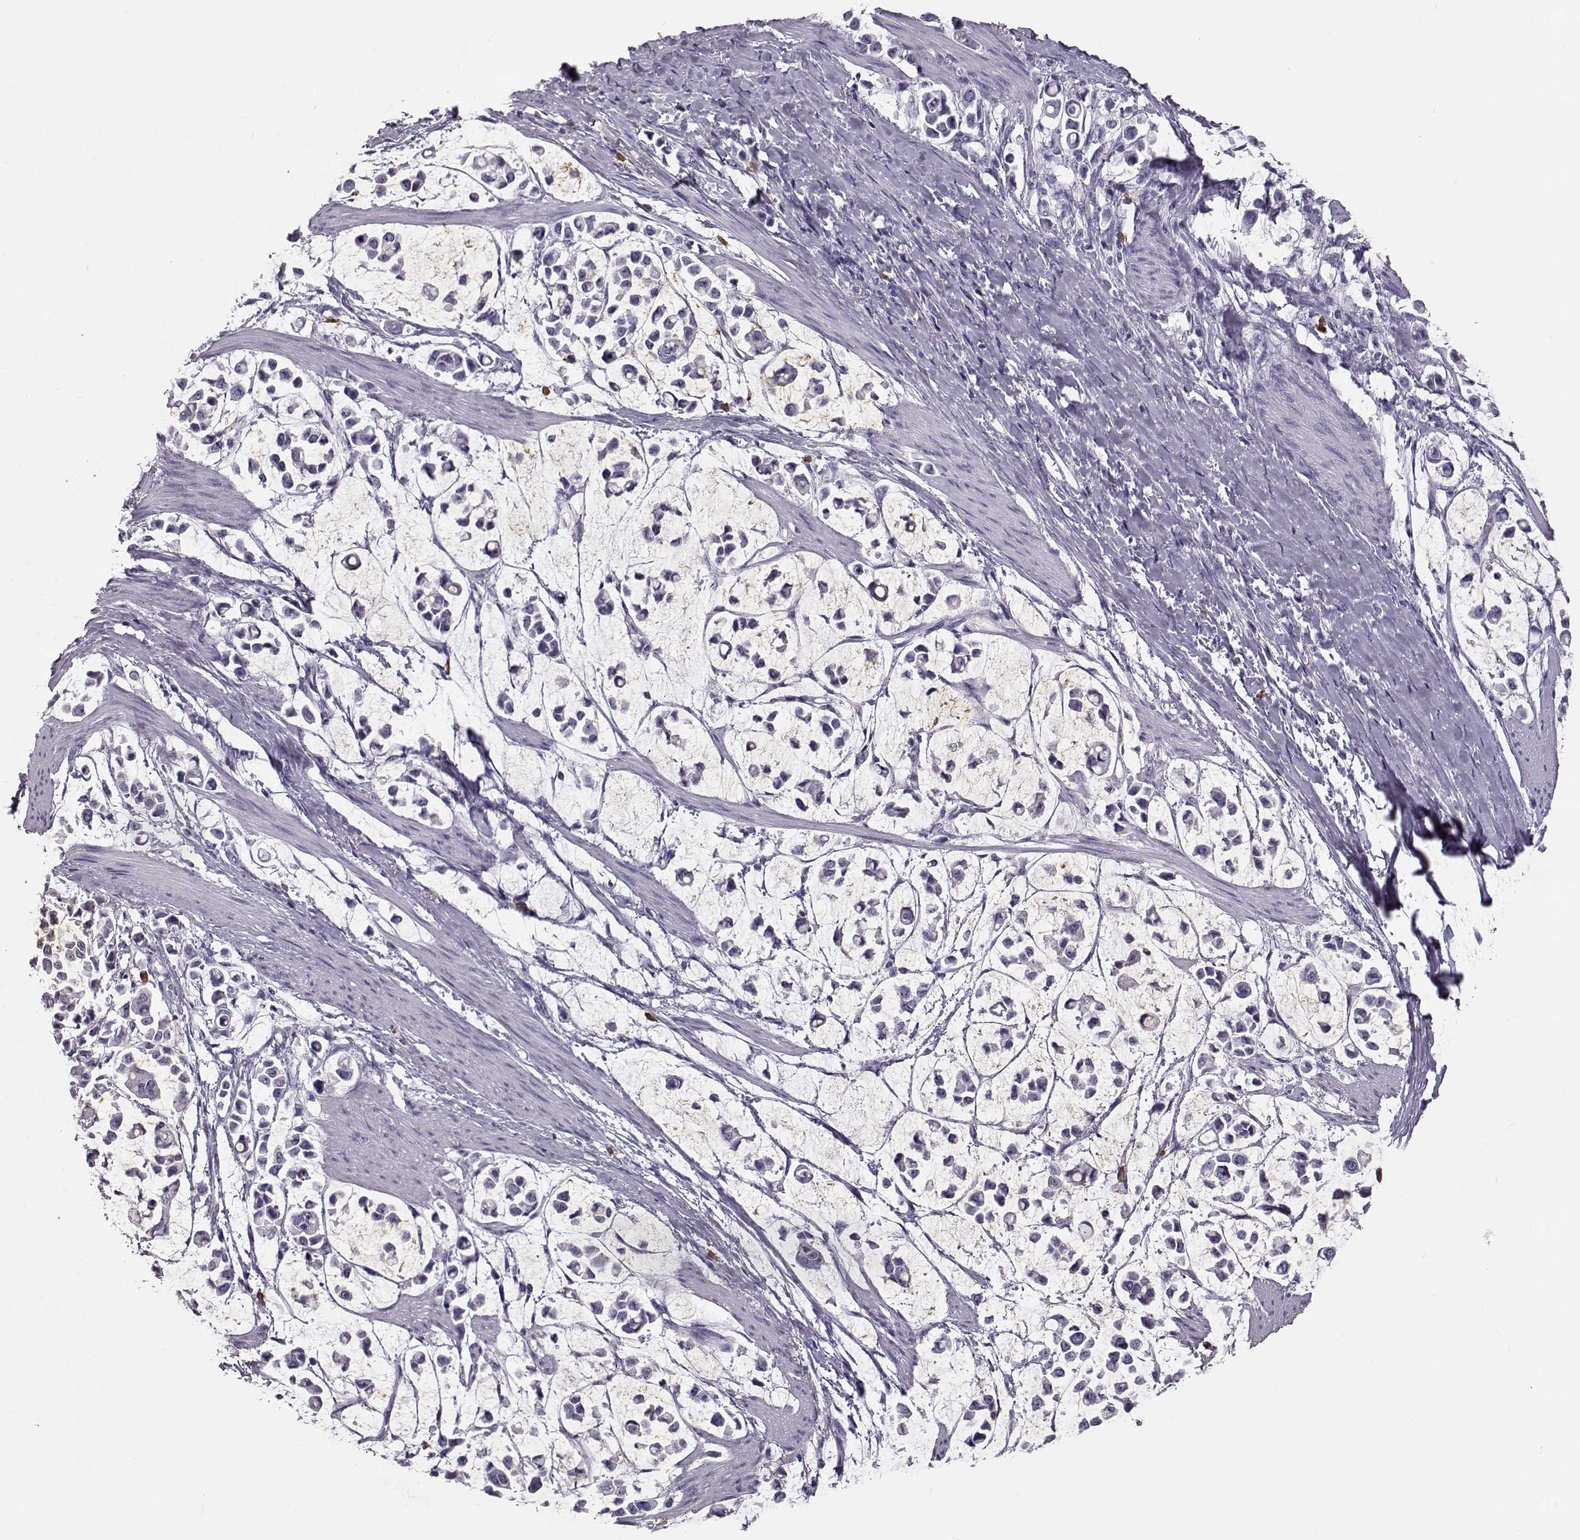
{"staining": {"intensity": "negative", "quantity": "none", "location": "none"}, "tissue": "stomach cancer", "cell_type": "Tumor cells", "image_type": "cancer", "snomed": [{"axis": "morphology", "description": "Adenocarcinoma, NOS"}, {"axis": "topography", "description": "Stomach"}], "caption": "This is an immunohistochemistry (IHC) image of stomach cancer (adenocarcinoma). There is no expression in tumor cells.", "gene": "NPTXR", "patient": {"sex": "male", "age": 82}}